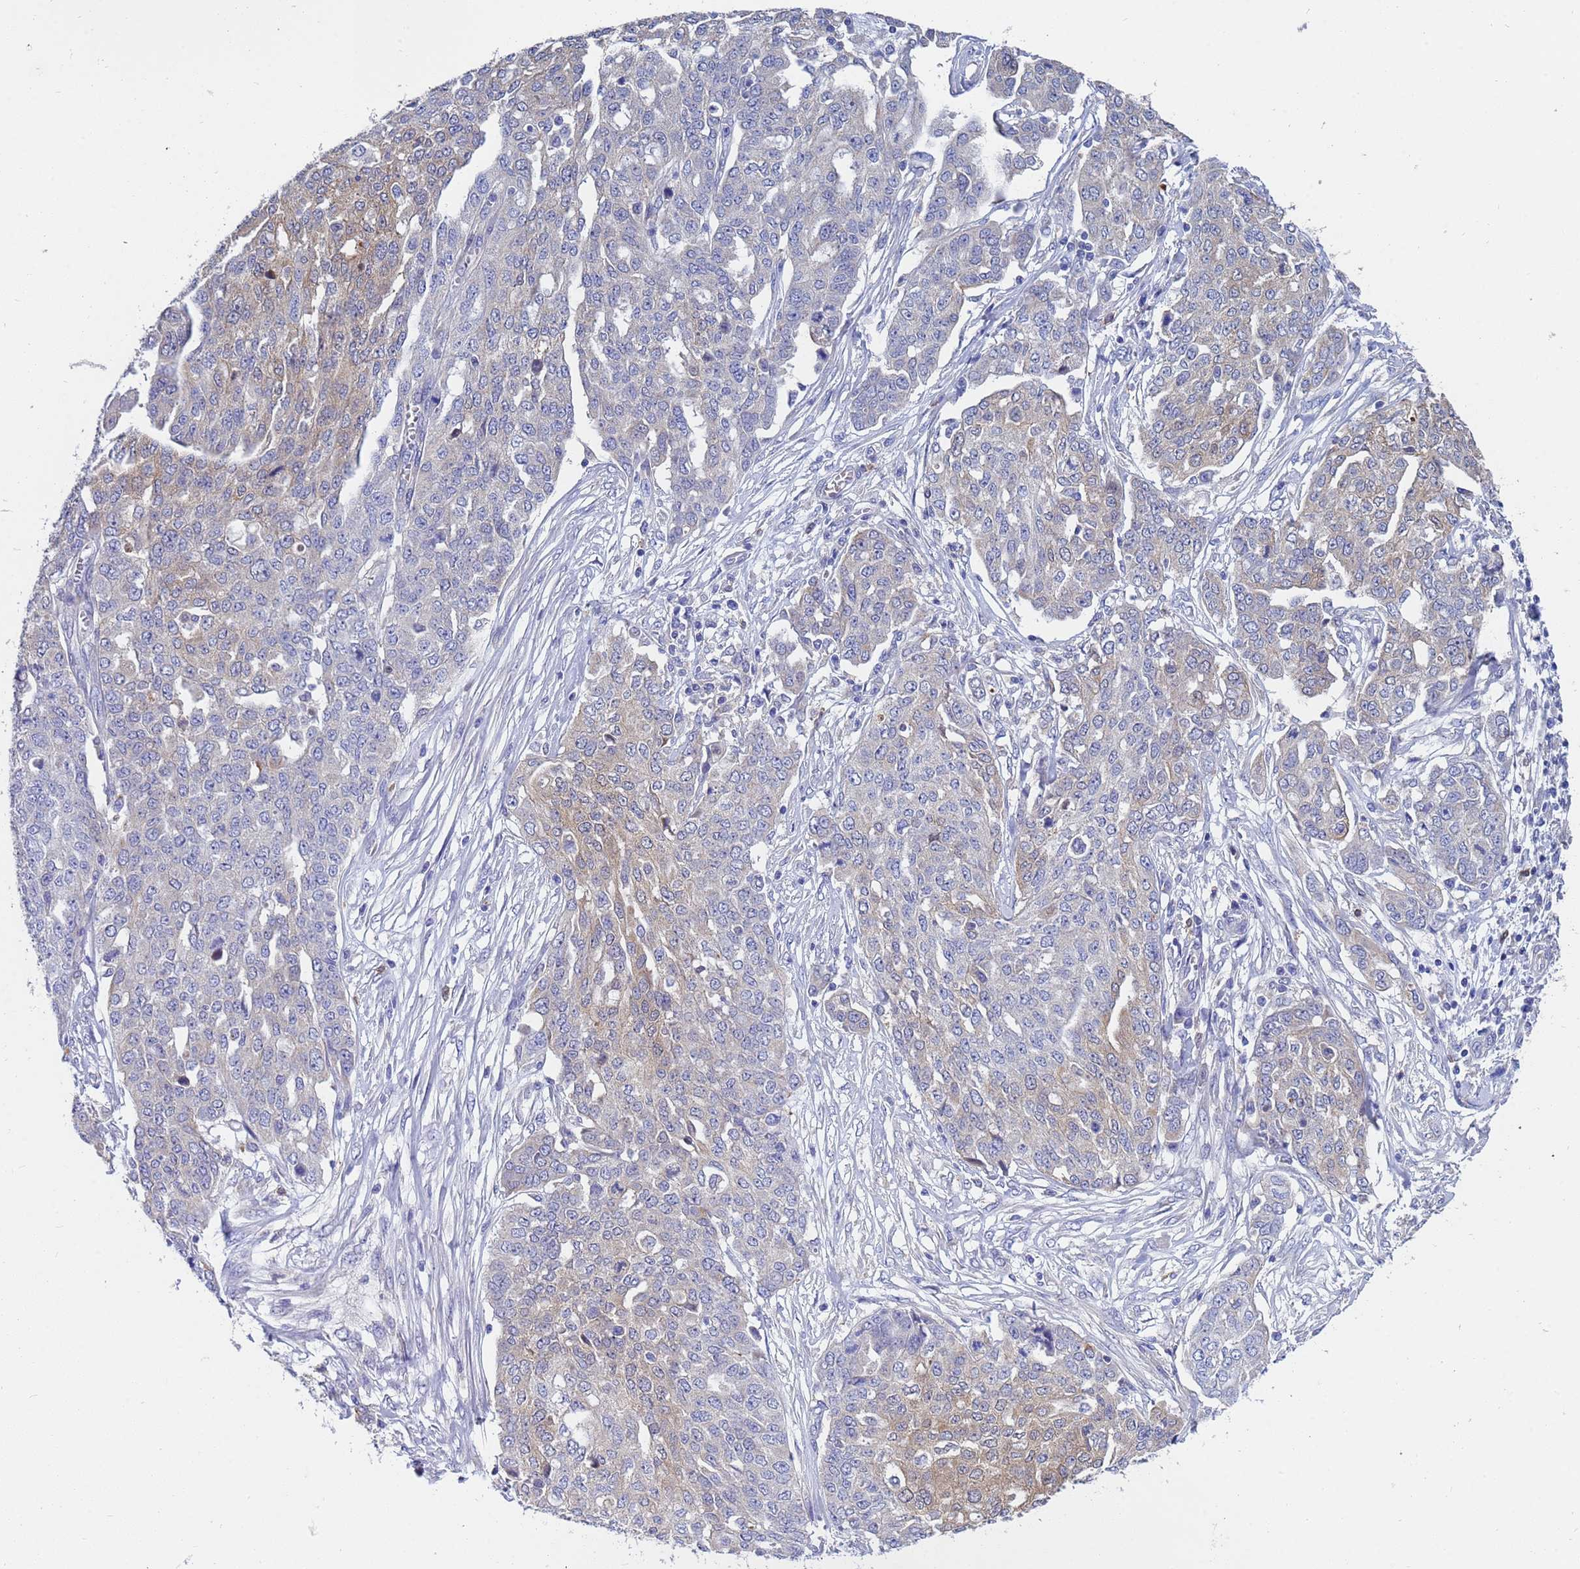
{"staining": {"intensity": "weak", "quantity": "<25%", "location": "cytoplasmic/membranous"}, "tissue": "ovarian cancer", "cell_type": "Tumor cells", "image_type": "cancer", "snomed": [{"axis": "morphology", "description": "Cystadenocarcinoma, serous, NOS"}, {"axis": "topography", "description": "Soft tissue"}, {"axis": "topography", "description": "Ovary"}], "caption": "An IHC photomicrograph of ovarian cancer is shown. There is no staining in tumor cells of ovarian cancer. The staining was performed using DAB (3,3'-diaminobenzidine) to visualize the protein expression in brown, while the nuclei were stained in blue with hematoxylin (Magnification: 20x).", "gene": "TTLL11", "patient": {"sex": "female", "age": 57}}